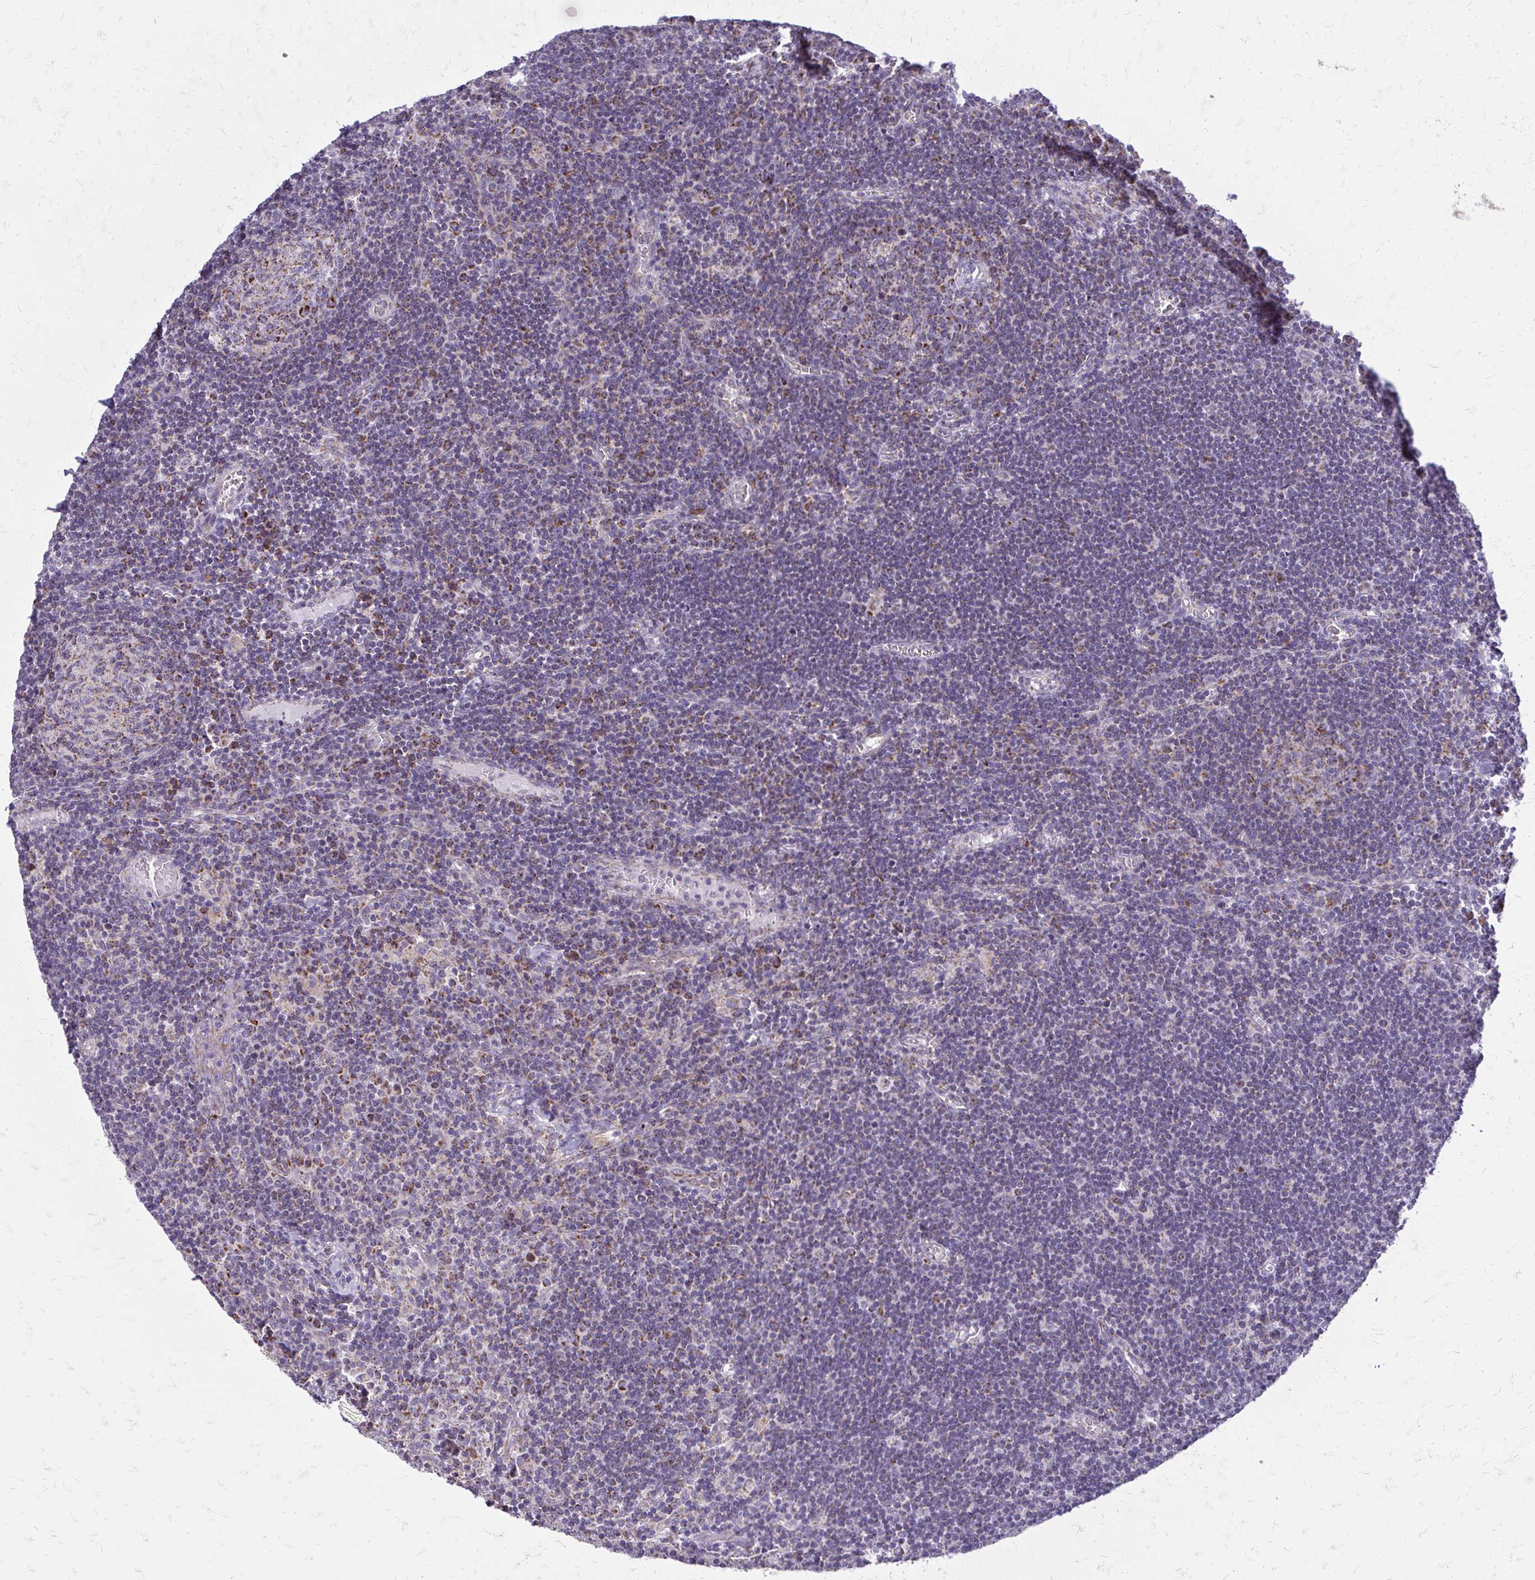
{"staining": {"intensity": "negative", "quantity": "none", "location": "none"}, "tissue": "lymph node", "cell_type": "Germinal center cells", "image_type": "normal", "snomed": [{"axis": "morphology", "description": "Normal tissue, NOS"}, {"axis": "topography", "description": "Lymph node"}], "caption": "Immunohistochemistry image of benign human lymph node stained for a protein (brown), which displays no expression in germinal center cells. Nuclei are stained in blue.", "gene": "IFIT1", "patient": {"sex": "male", "age": 67}}